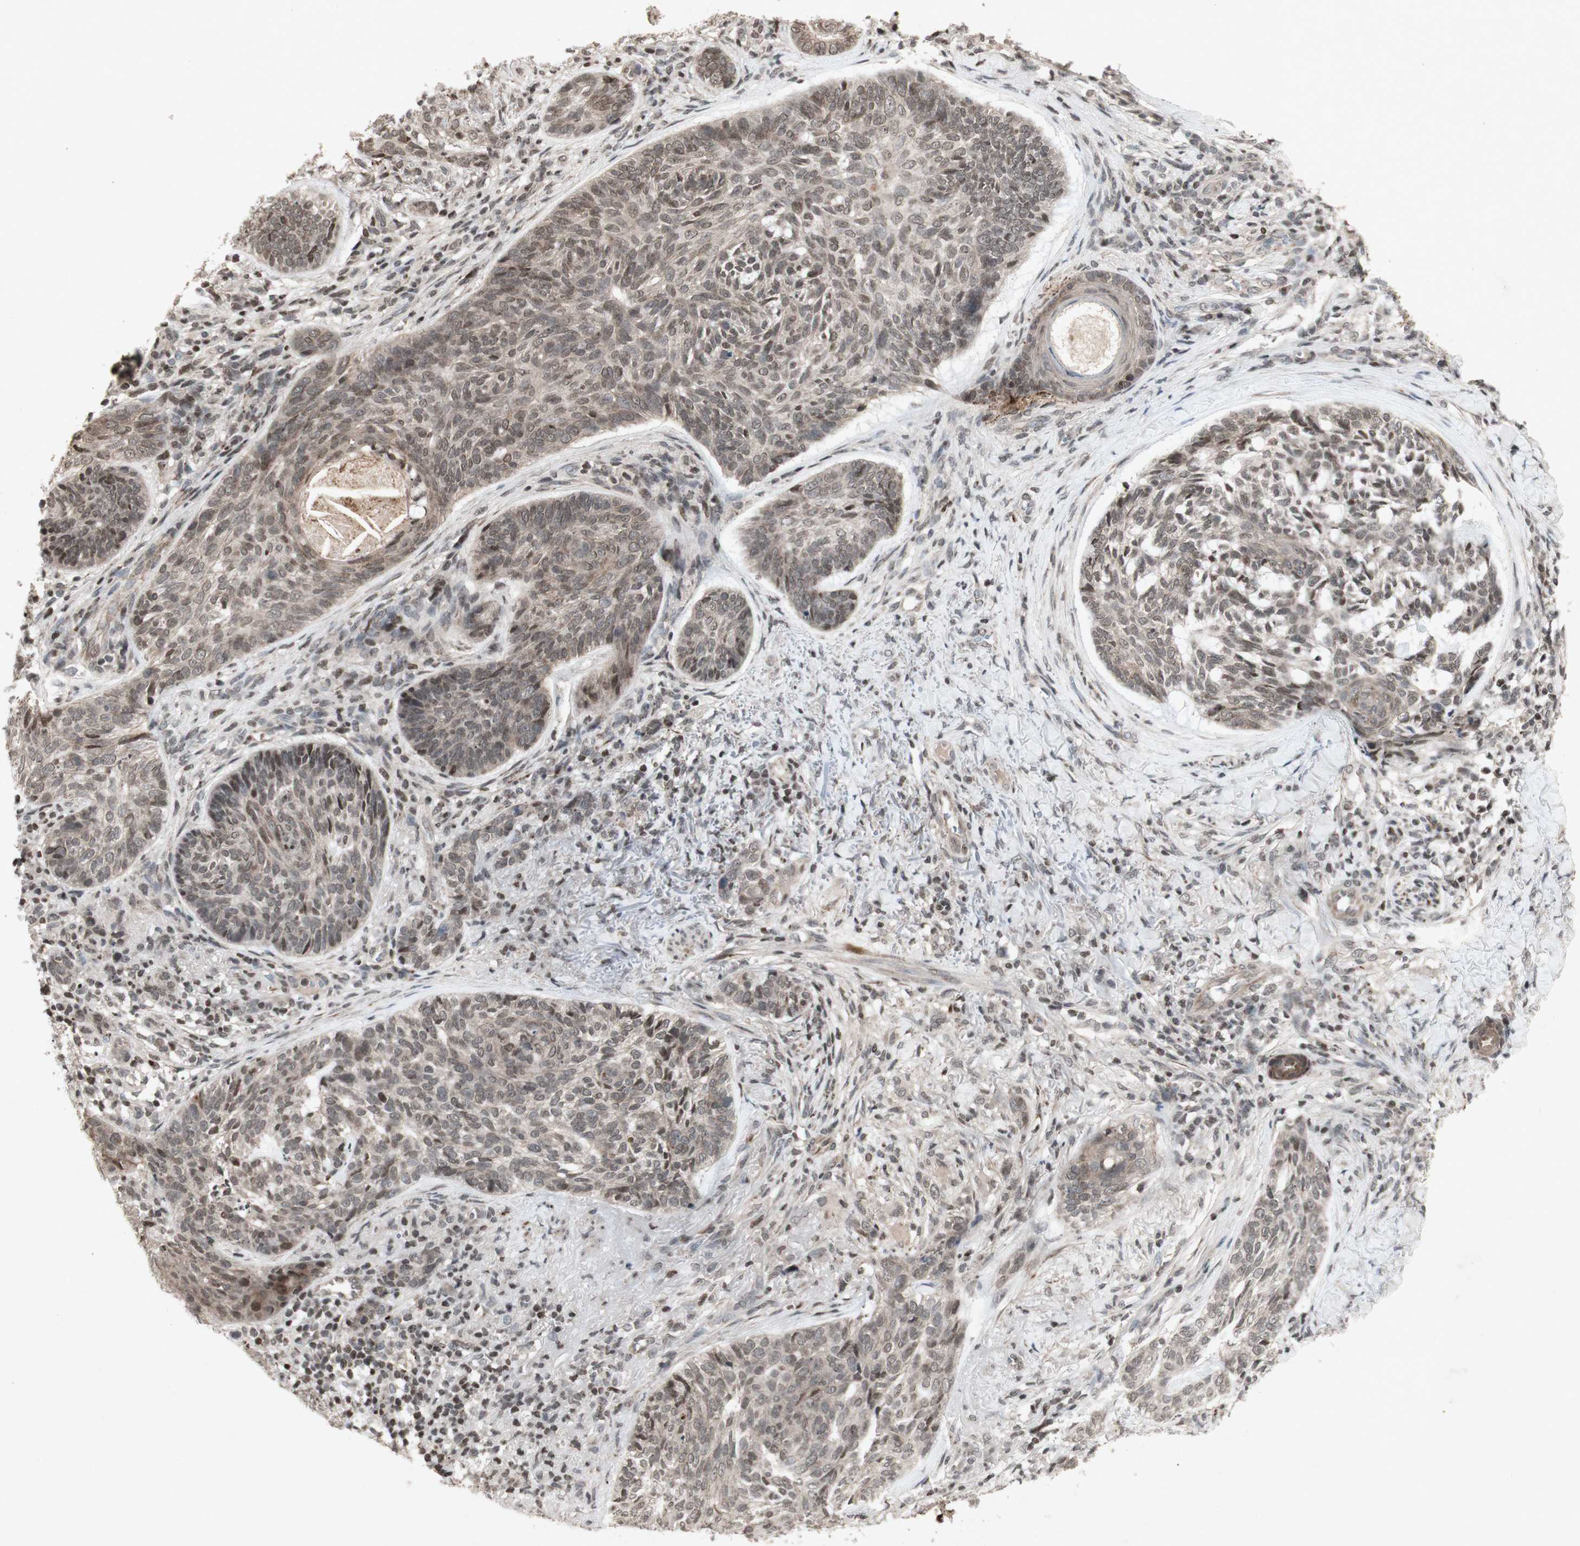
{"staining": {"intensity": "weak", "quantity": ">75%", "location": "cytoplasmic/membranous,nuclear"}, "tissue": "skin cancer", "cell_type": "Tumor cells", "image_type": "cancer", "snomed": [{"axis": "morphology", "description": "Basal cell carcinoma"}, {"axis": "topography", "description": "Skin"}], "caption": "Basal cell carcinoma (skin) stained with a brown dye displays weak cytoplasmic/membranous and nuclear positive staining in approximately >75% of tumor cells.", "gene": "PLXNA1", "patient": {"sex": "male", "age": 43}}